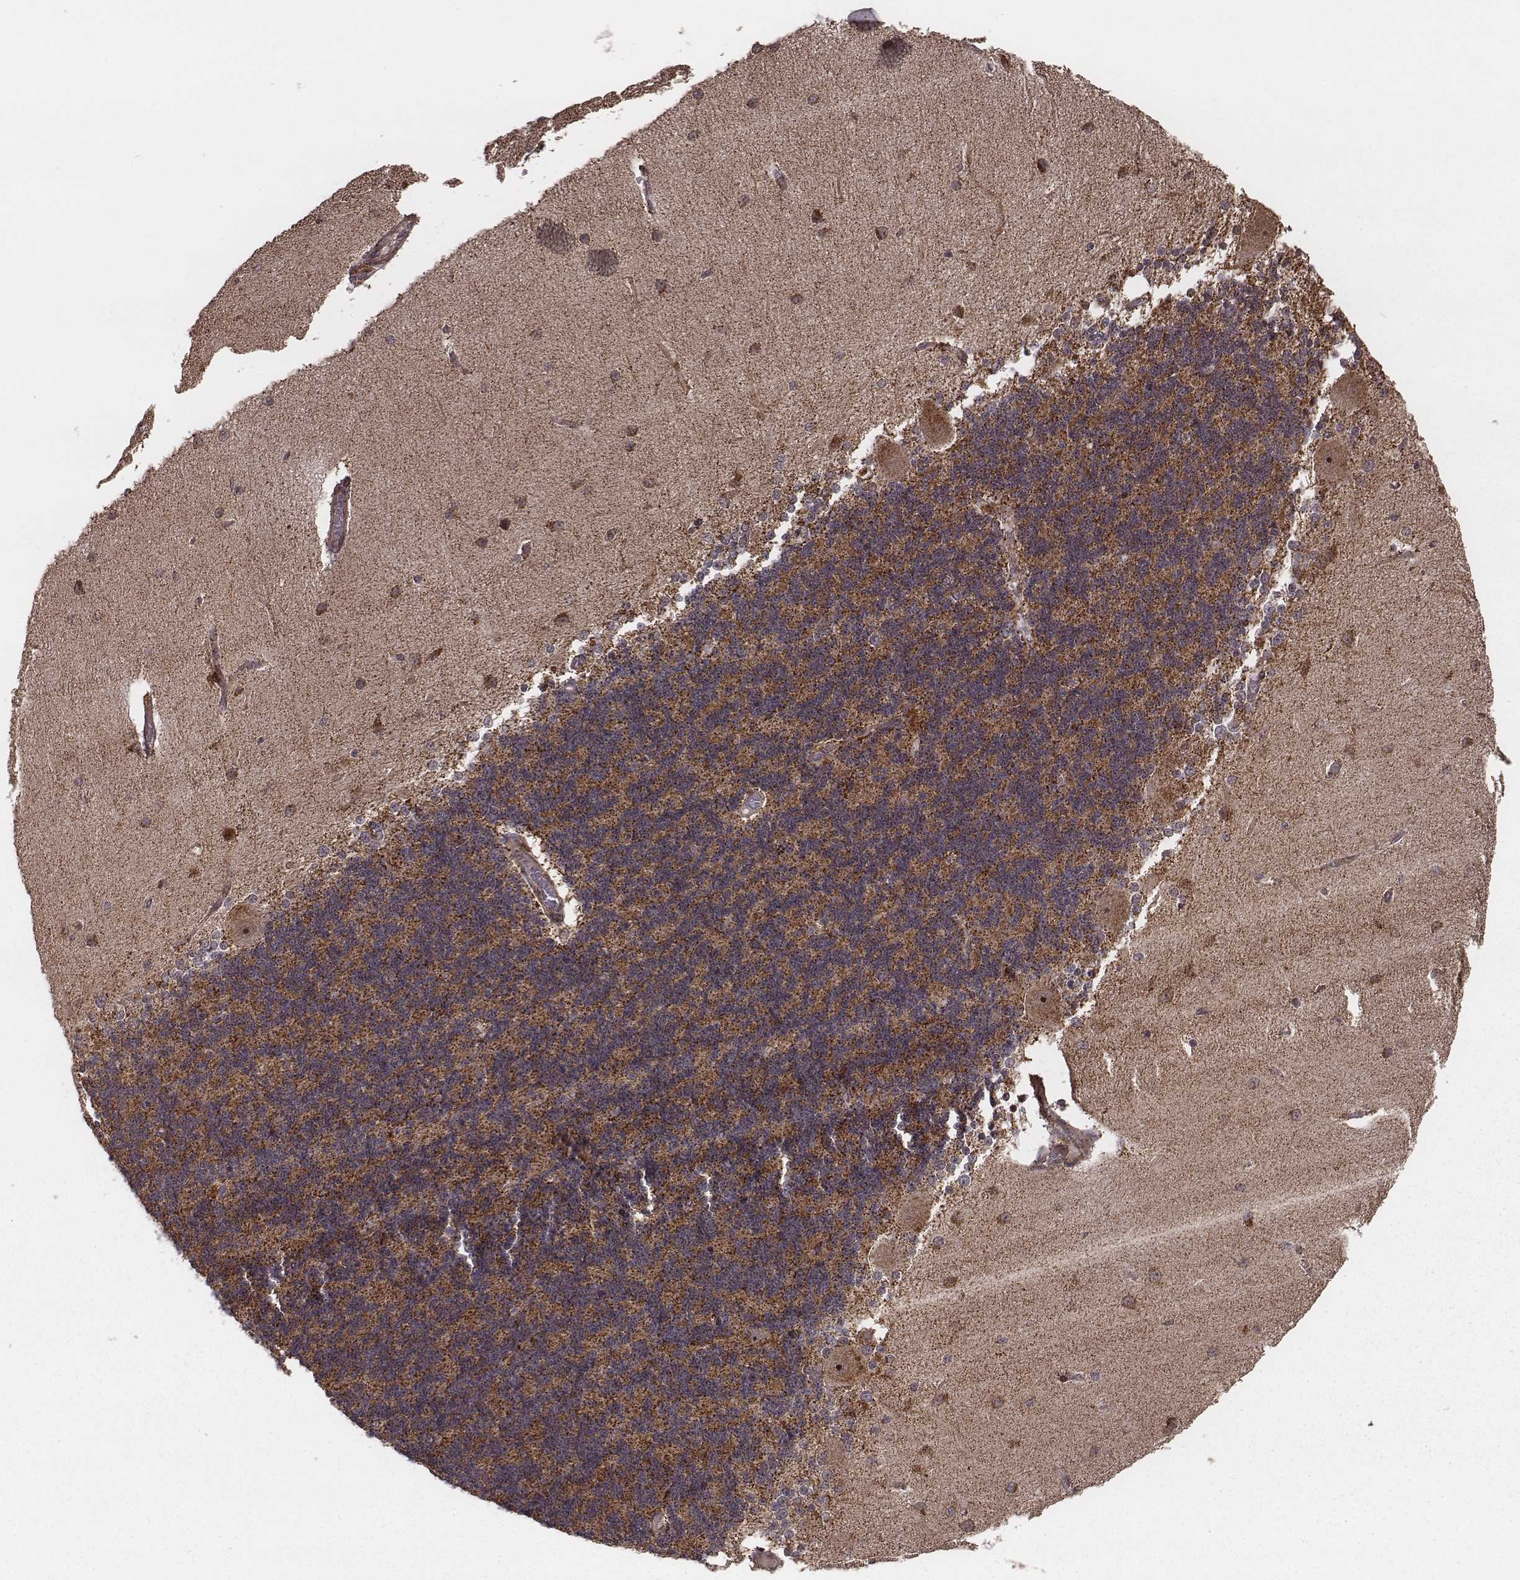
{"staining": {"intensity": "strong", "quantity": ">75%", "location": "cytoplasmic/membranous"}, "tissue": "cerebellum", "cell_type": "Cells in granular layer", "image_type": "normal", "snomed": [{"axis": "morphology", "description": "Normal tissue, NOS"}, {"axis": "topography", "description": "Cerebellum"}], "caption": "The micrograph shows staining of normal cerebellum, revealing strong cytoplasmic/membranous protein expression (brown color) within cells in granular layer. The staining was performed using DAB (3,3'-diaminobenzidine) to visualize the protein expression in brown, while the nuclei were stained in blue with hematoxylin (Magnification: 20x).", "gene": "ZDHHC21", "patient": {"sex": "female", "age": 54}}